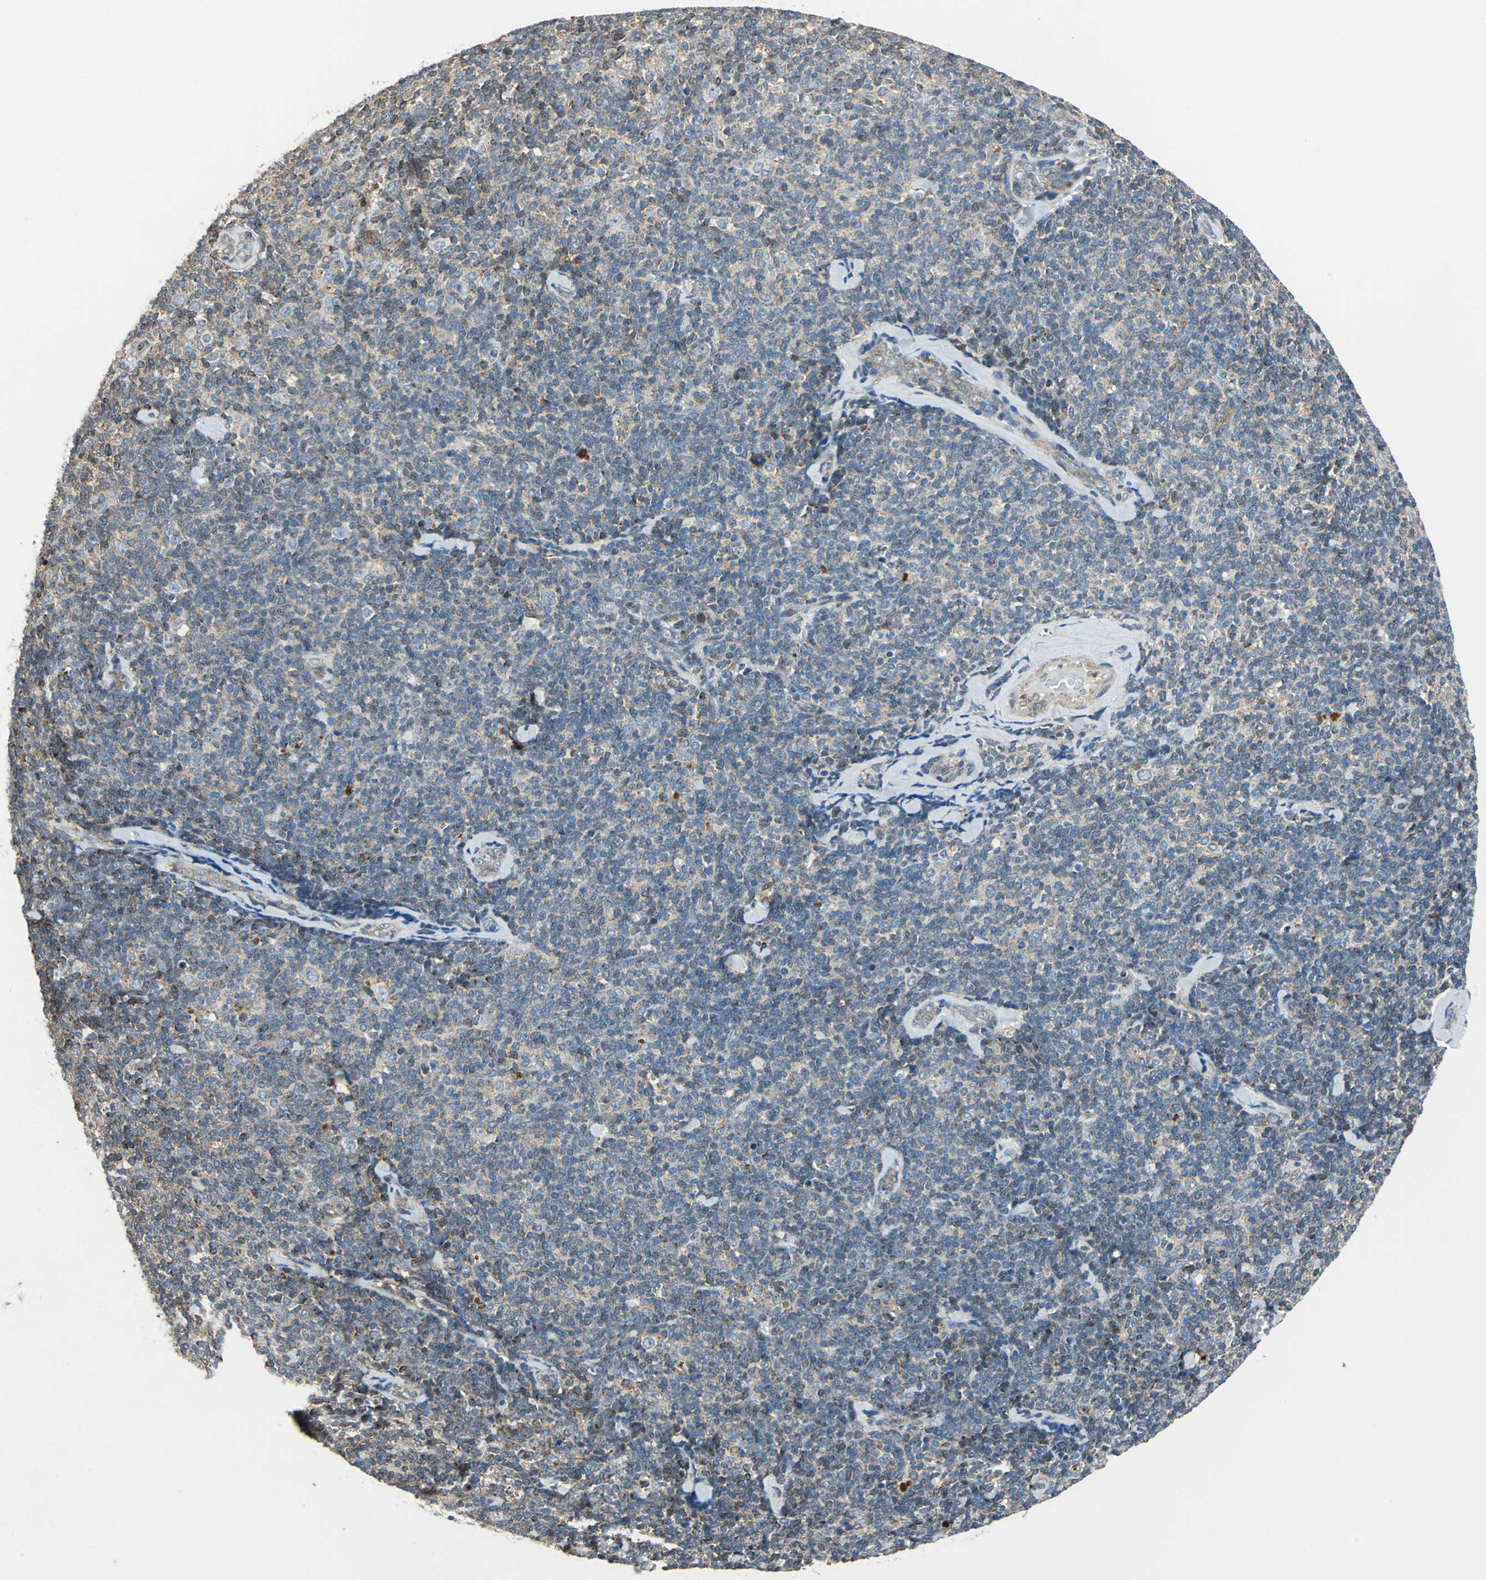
{"staining": {"intensity": "weak", "quantity": "25%-75%", "location": "cytoplasmic/membranous"}, "tissue": "lymphoma", "cell_type": "Tumor cells", "image_type": "cancer", "snomed": [{"axis": "morphology", "description": "Malignant lymphoma, non-Hodgkin's type, Low grade"}, {"axis": "topography", "description": "Lymph node"}], "caption": "Immunohistochemistry photomicrograph of neoplastic tissue: human lymphoma stained using immunohistochemistry displays low levels of weak protein expression localized specifically in the cytoplasmic/membranous of tumor cells, appearing as a cytoplasmic/membranous brown color.", "gene": "DNAJB4", "patient": {"sex": "female", "age": 56}}